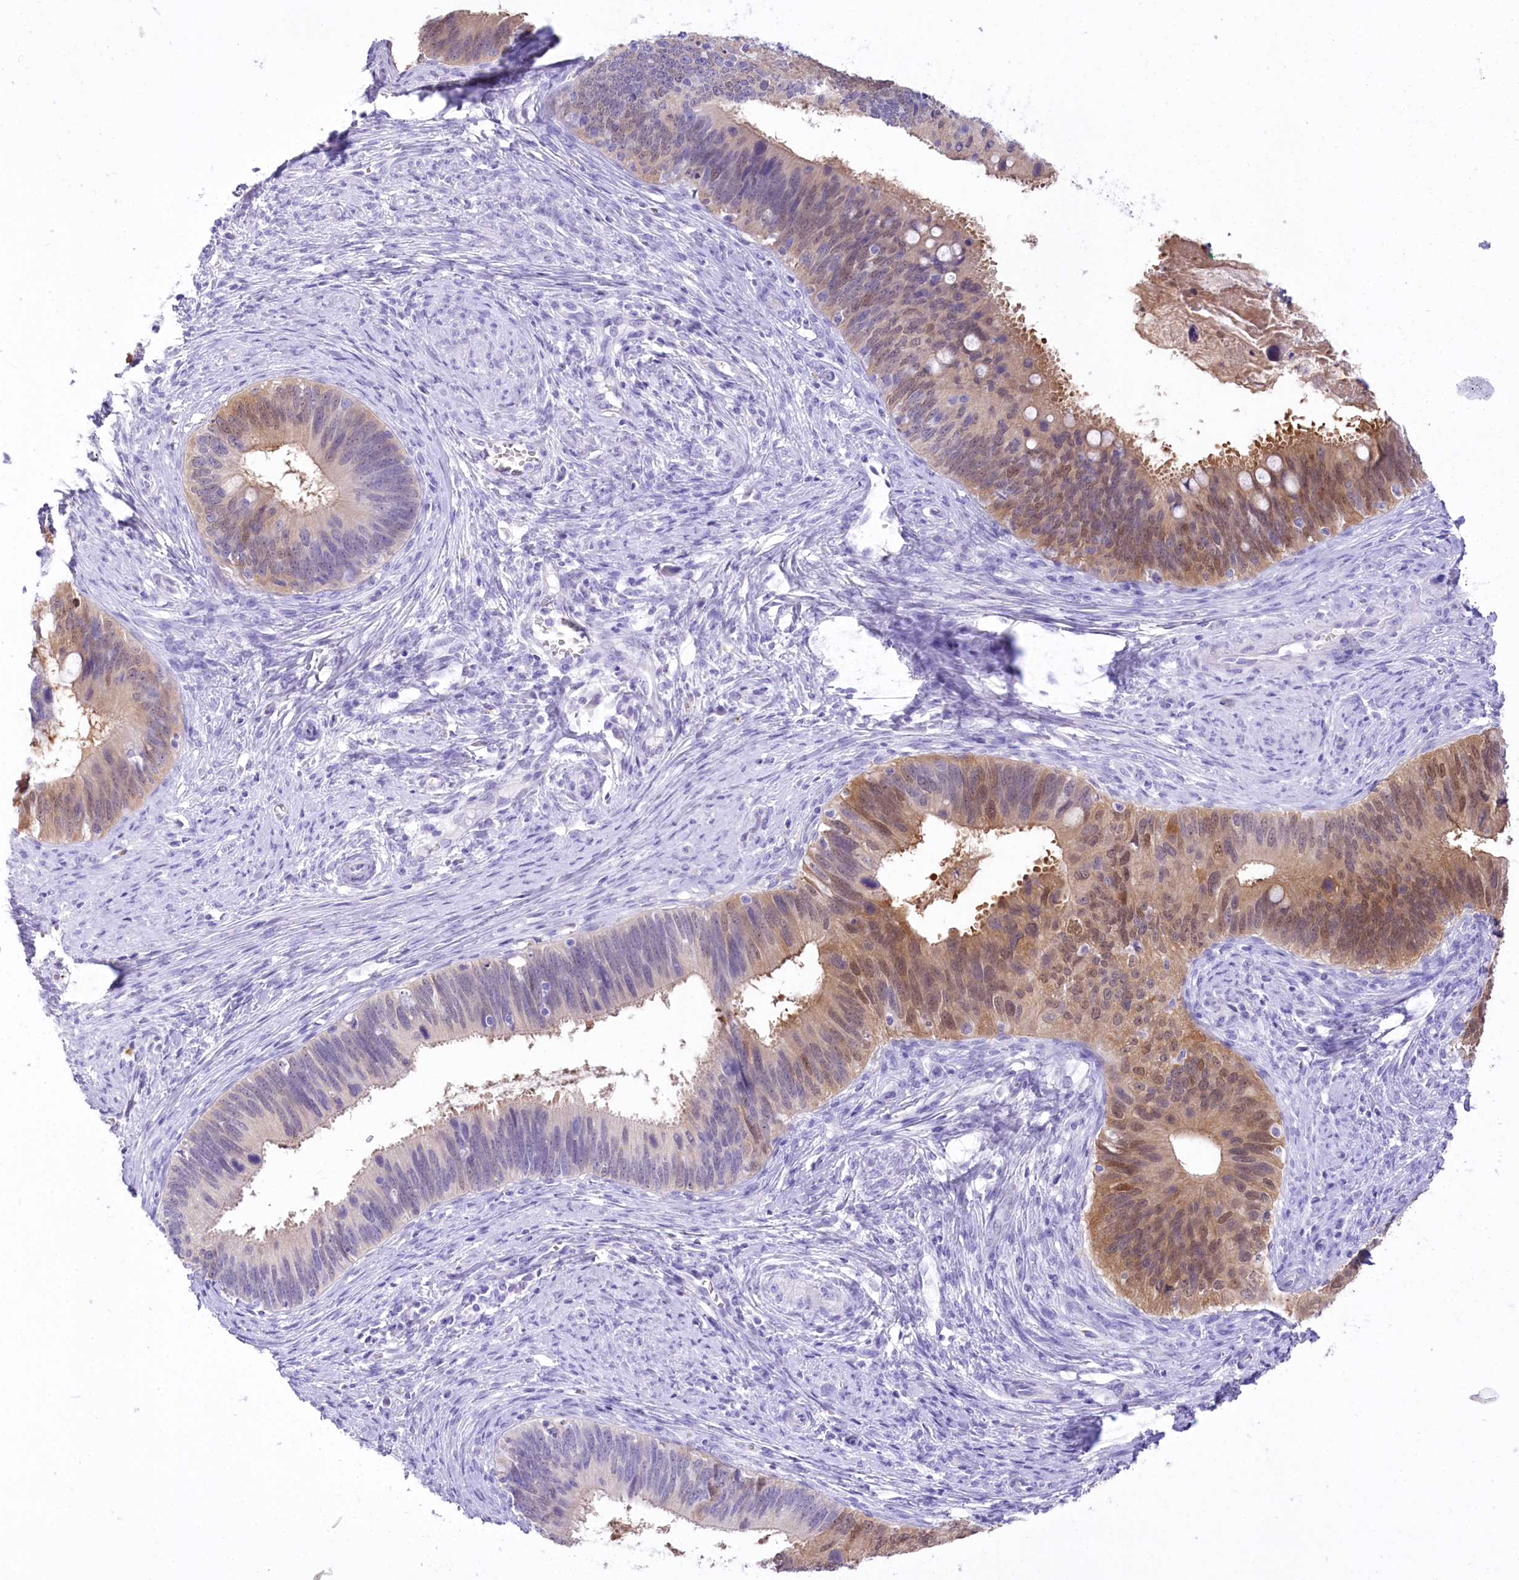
{"staining": {"intensity": "moderate", "quantity": "25%-75%", "location": "cytoplasmic/membranous,nuclear"}, "tissue": "cervical cancer", "cell_type": "Tumor cells", "image_type": "cancer", "snomed": [{"axis": "morphology", "description": "Adenocarcinoma, NOS"}, {"axis": "topography", "description": "Cervix"}], "caption": "This micrograph displays immunohistochemistry (IHC) staining of human cervical cancer, with medium moderate cytoplasmic/membranous and nuclear positivity in about 25%-75% of tumor cells.", "gene": "PBLD", "patient": {"sex": "female", "age": 42}}